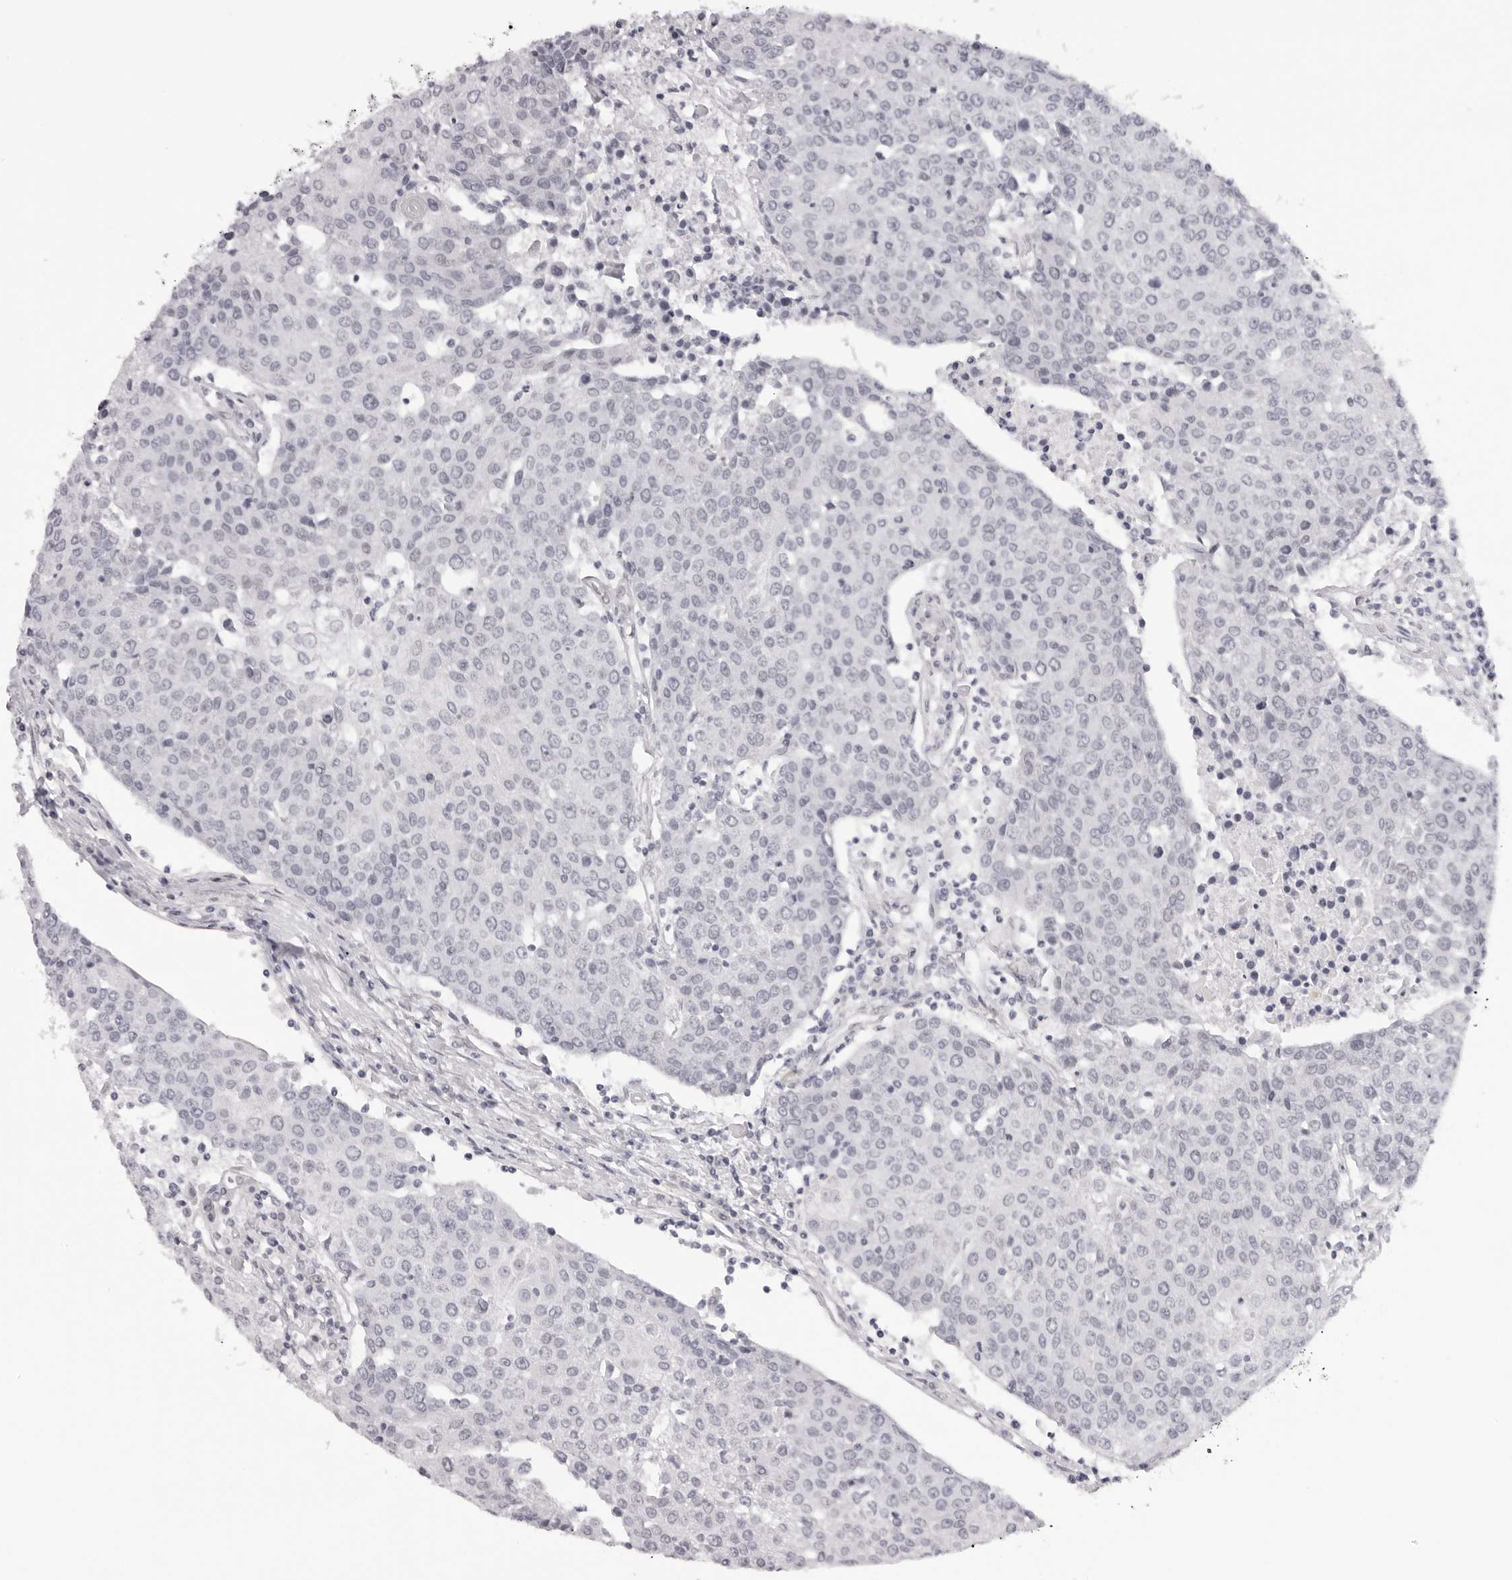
{"staining": {"intensity": "negative", "quantity": "none", "location": "none"}, "tissue": "urothelial cancer", "cell_type": "Tumor cells", "image_type": "cancer", "snomed": [{"axis": "morphology", "description": "Urothelial carcinoma, High grade"}, {"axis": "topography", "description": "Urinary bladder"}], "caption": "DAB (3,3'-diaminobenzidine) immunohistochemical staining of urothelial carcinoma (high-grade) demonstrates no significant expression in tumor cells.", "gene": "MAFK", "patient": {"sex": "female", "age": 85}}